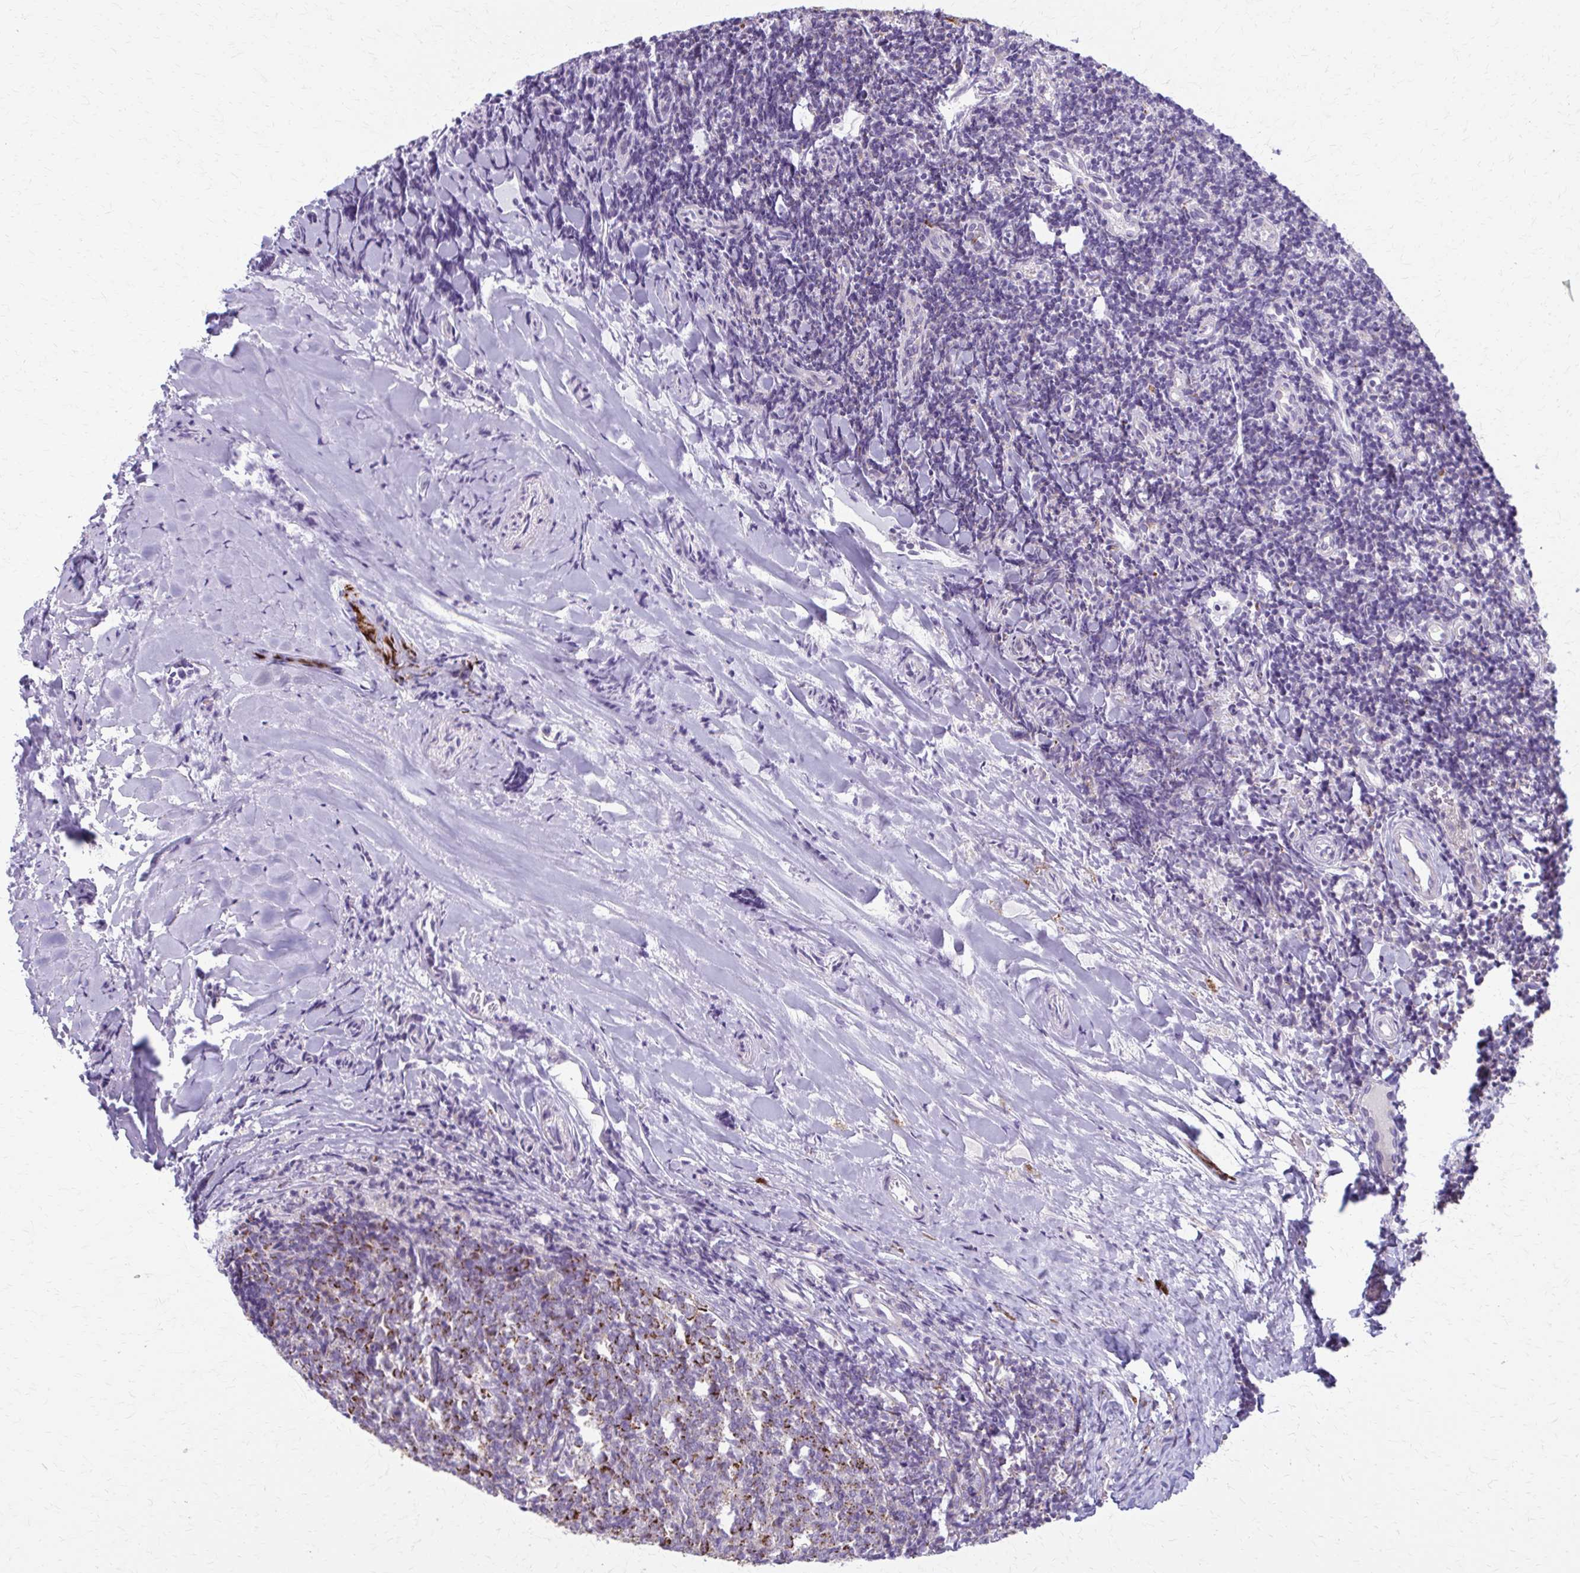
{"staining": {"intensity": "strong", "quantity": "25%-75%", "location": "cytoplasmic/membranous"}, "tissue": "tonsil", "cell_type": "Germinal center cells", "image_type": "normal", "snomed": [{"axis": "morphology", "description": "Normal tissue, NOS"}, {"axis": "topography", "description": "Tonsil"}], "caption": "A brown stain shows strong cytoplasmic/membranous expression of a protein in germinal center cells of benign human tonsil.", "gene": "TVP23A", "patient": {"sex": "female", "age": 10}}